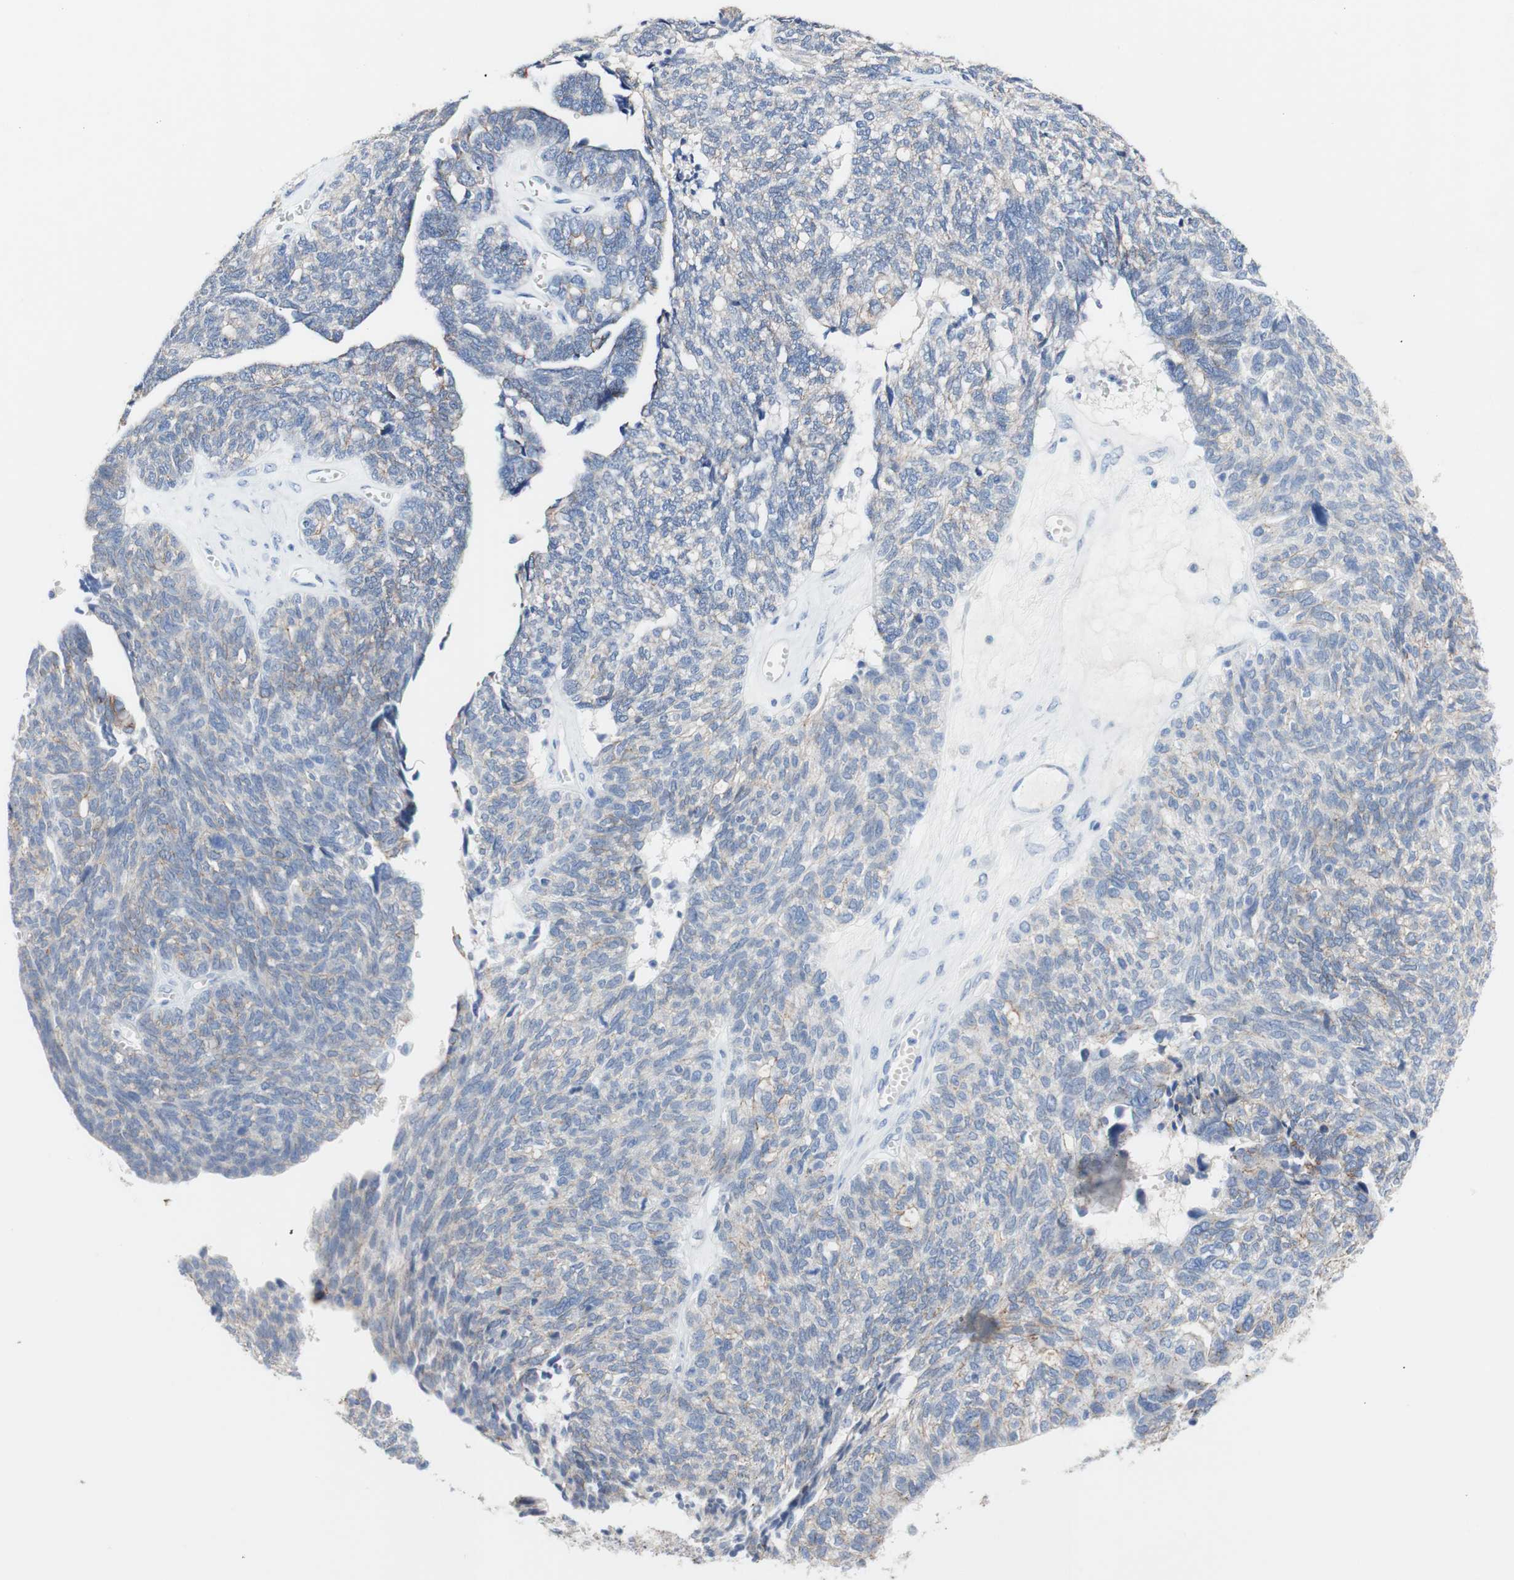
{"staining": {"intensity": "weak", "quantity": "<25%", "location": "cytoplasmic/membranous"}, "tissue": "ovarian cancer", "cell_type": "Tumor cells", "image_type": "cancer", "snomed": [{"axis": "morphology", "description": "Cystadenocarcinoma, serous, NOS"}, {"axis": "topography", "description": "Ovary"}], "caption": "Ovarian cancer stained for a protein using IHC exhibits no positivity tumor cells.", "gene": "DSC2", "patient": {"sex": "female", "age": 79}}